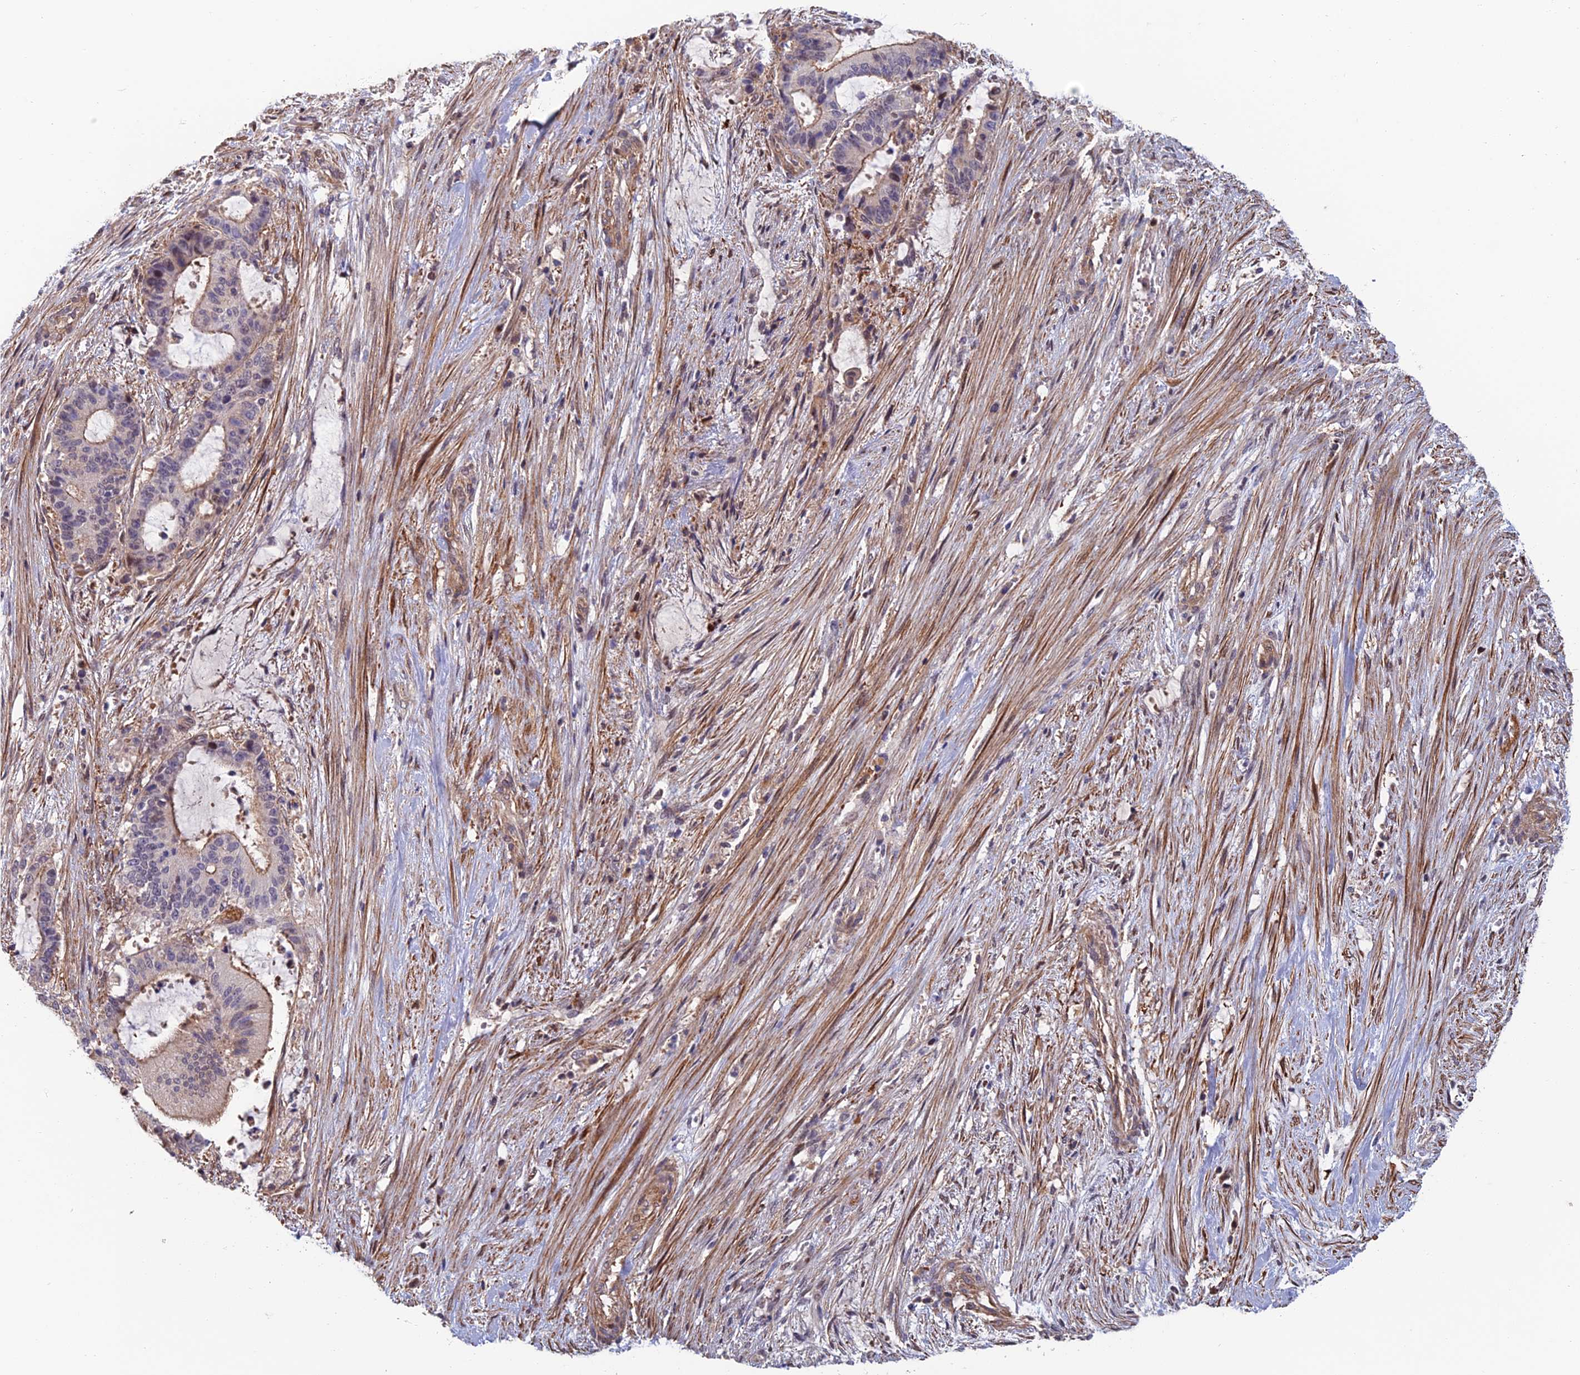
{"staining": {"intensity": "moderate", "quantity": "<25%", "location": "cytoplasmic/membranous"}, "tissue": "liver cancer", "cell_type": "Tumor cells", "image_type": "cancer", "snomed": [{"axis": "morphology", "description": "Normal tissue, NOS"}, {"axis": "morphology", "description": "Cholangiocarcinoma"}, {"axis": "topography", "description": "Liver"}, {"axis": "topography", "description": "Peripheral nerve tissue"}], "caption": "Liver cancer (cholangiocarcinoma) stained with a protein marker exhibits moderate staining in tumor cells.", "gene": "CCDC183", "patient": {"sex": "female", "age": 73}}